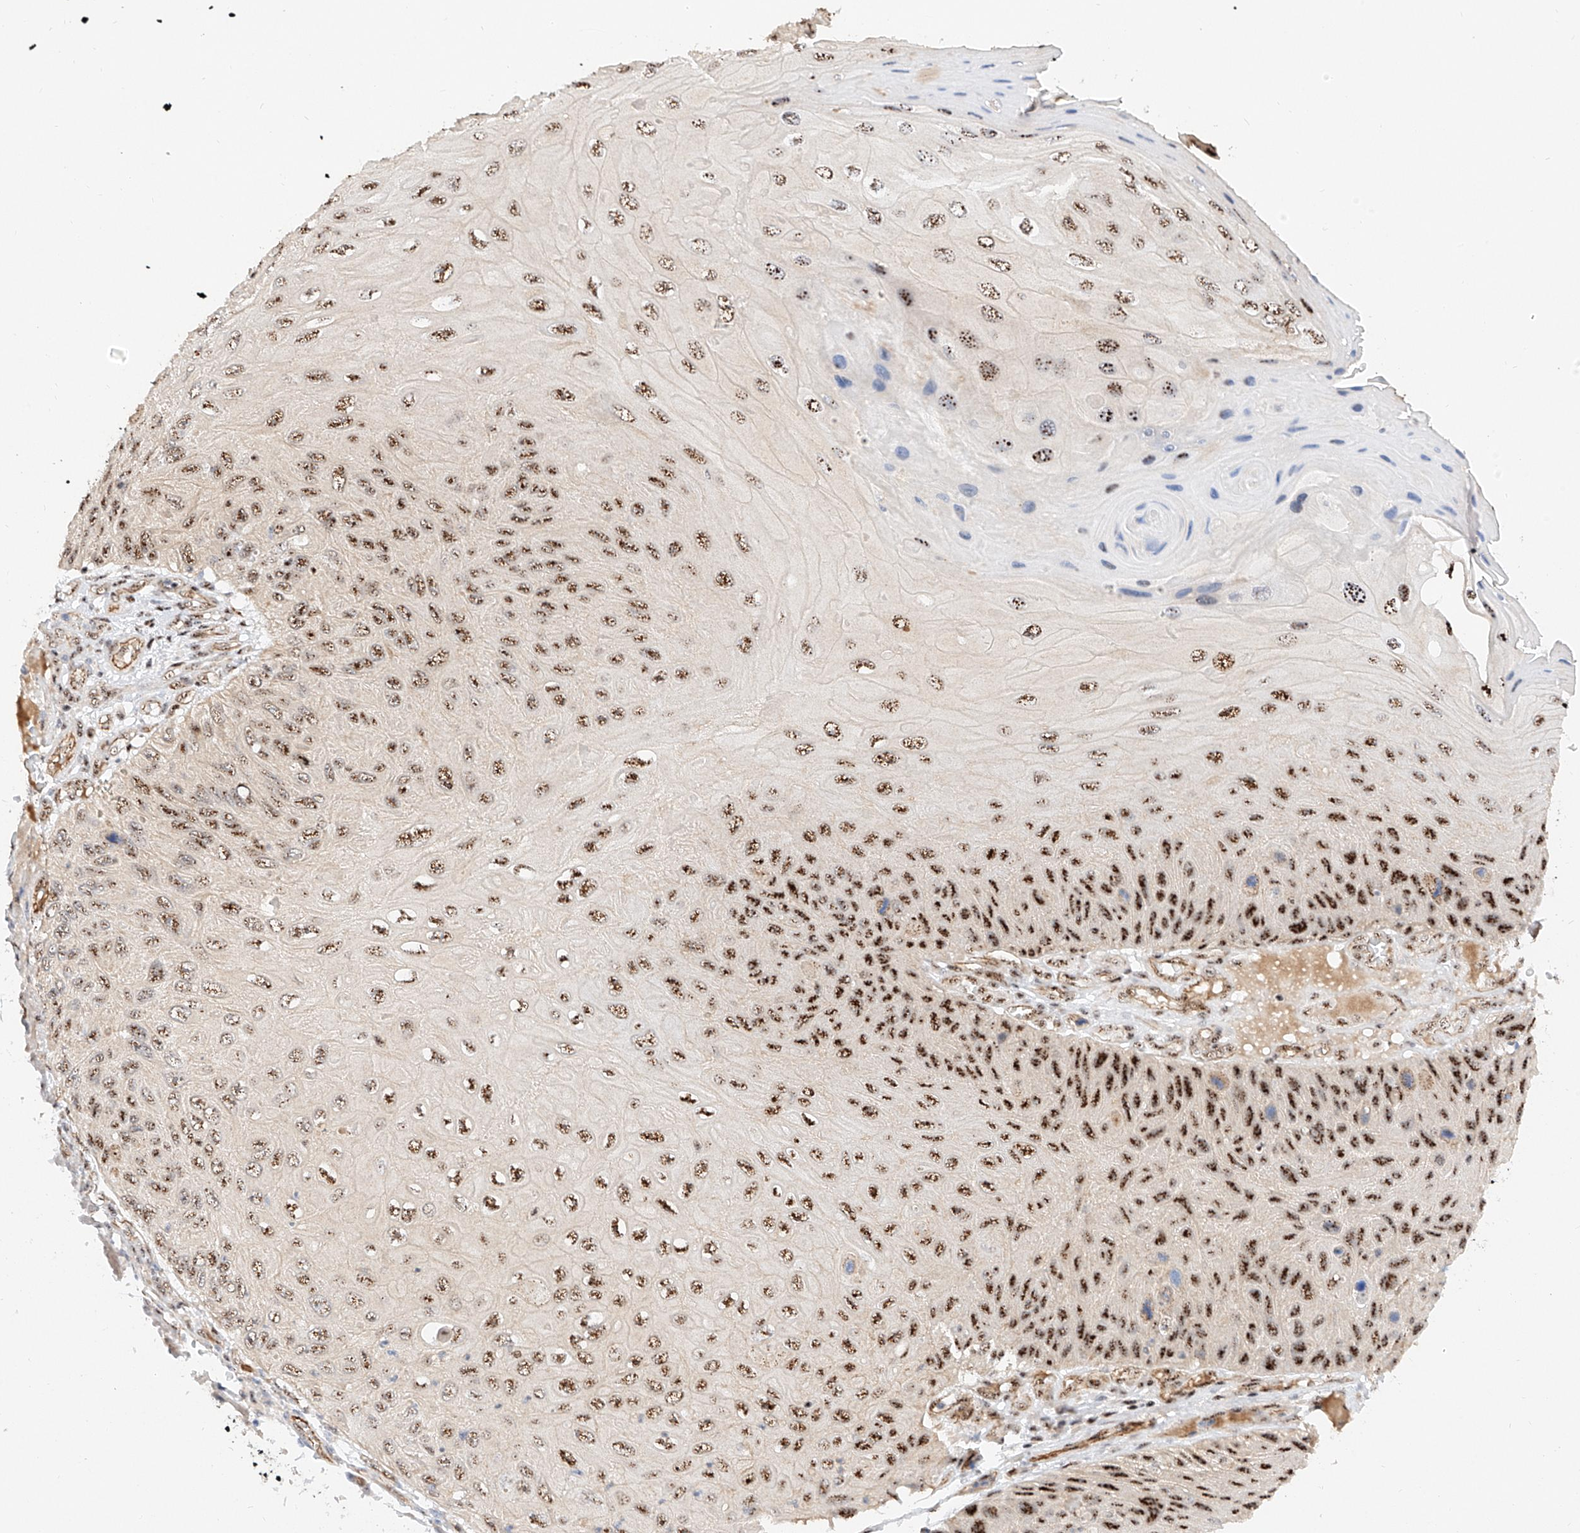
{"staining": {"intensity": "strong", "quantity": "25%-75%", "location": "nuclear"}, "tissue": "skin cancer", "cell_type": "Tumor cells", "image_type": "cancer", "snomed": [{"axis": "morphology", "description": "Squamous cell carcinoma, NOS"}, {"axis": "topography", "description": "Skin"}], "caption": "A histopathology image of skin squamous cell carcinoma stained for a protein reveals strong nuclear brown staining in tumor cells.", "gene": "ATXN7L2", "patient": {"sex": "female", "age": 88}}